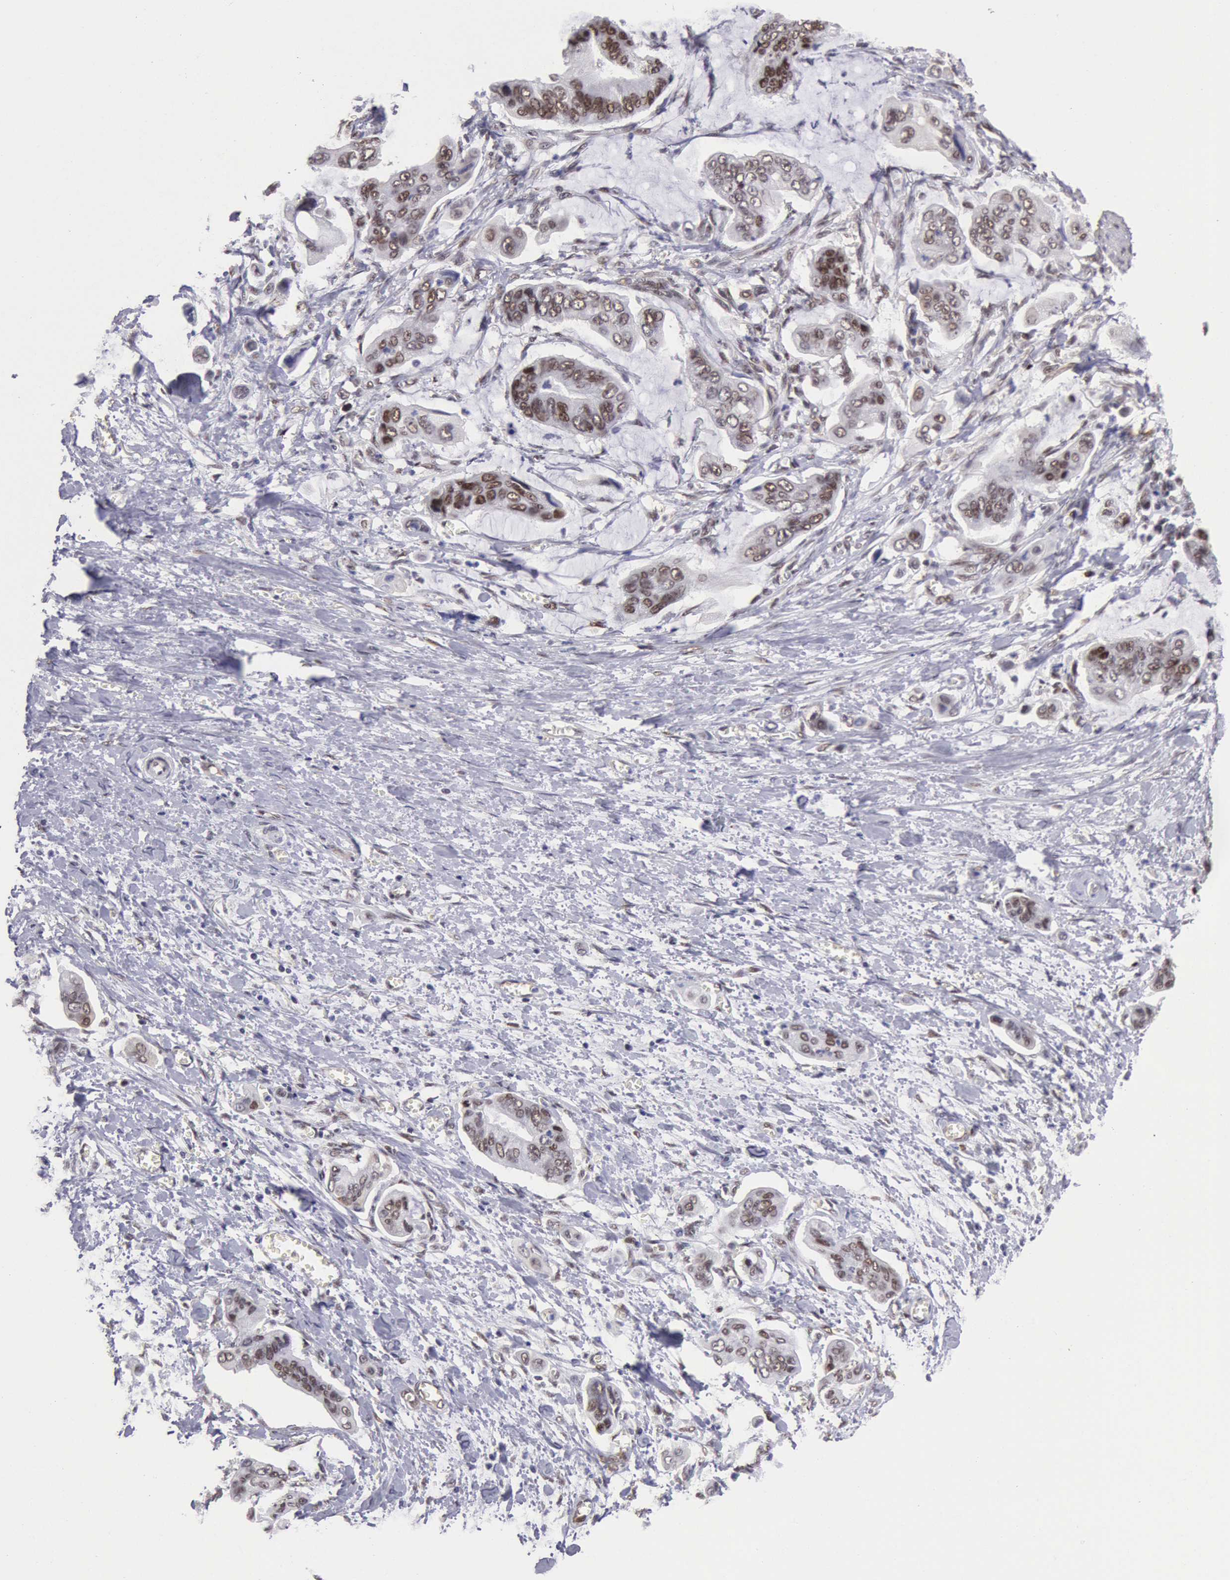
{"staining": {"intensity": "moderate", "quantity": ">75%", "location": "nuclear"}, "tissue": "stomach cancer", "cell_type": "Tumor cells", "image_type": "cancer", "snomed": [{"axis": "morphology", "description": "Adenocarcinoma, NOS"}, {"axis": "topography", "description": "Stomach, upper"}], "caption": "Adenocarcinoma (stomach) stained with immunohistochemistry shows moderate nuclear expression in about >75% of tumor cells.", "gene": "CDKN2B", "patient": {"sex": "male", "age": 80}}